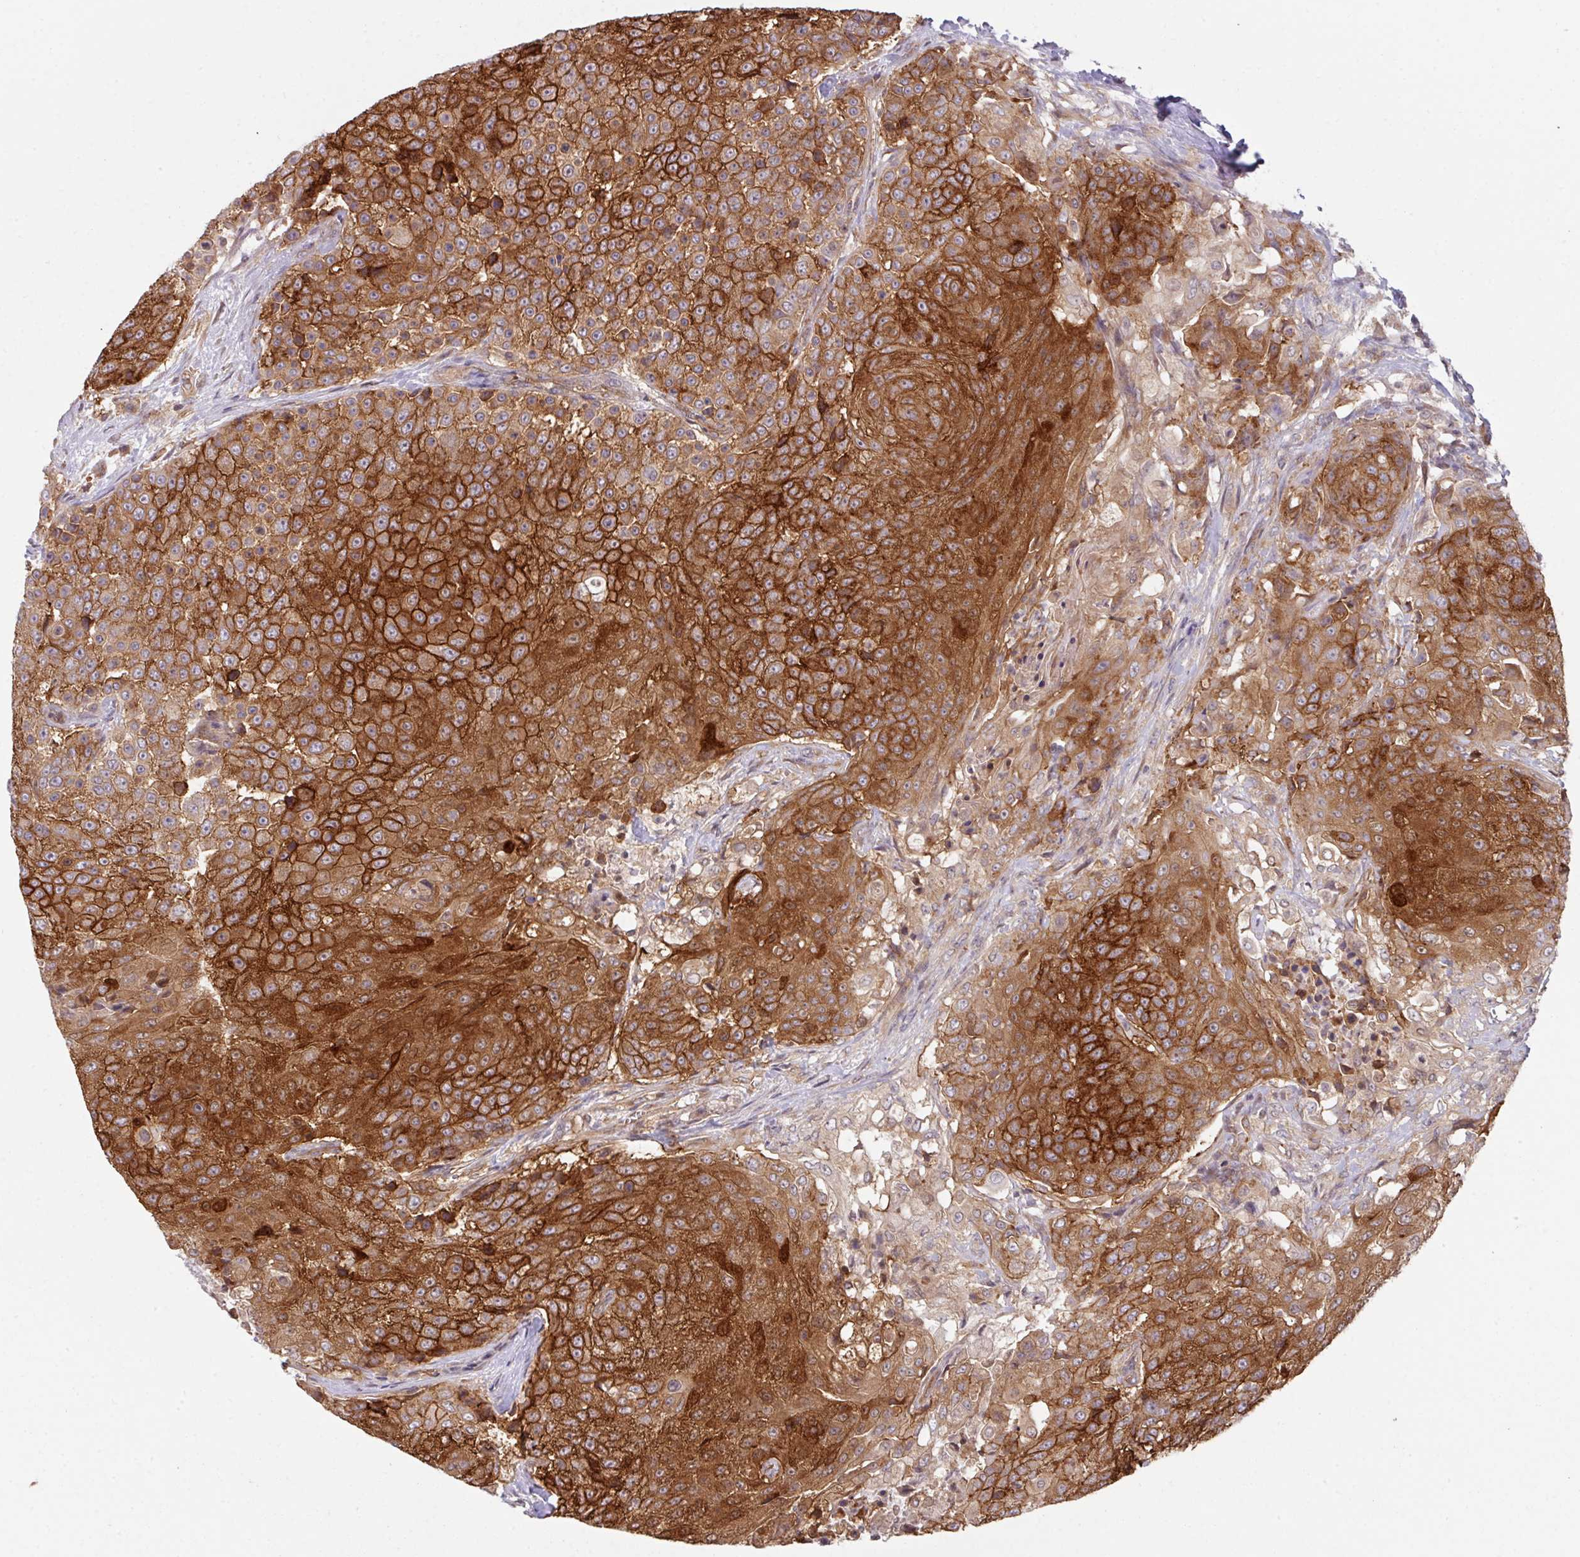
{"staining": {"intensity": "strong", "quantity": ">75%", "location": "cytoplasmic/membranous"}, "tissue": "urothelial cancer", "cell_type": "Tumor cells", "image_type": "cancer", "snomed": [{"axis": "morphology", "description": "Urothelial carcinoma, High grade"}, {"axis": "topography", "description": "Urinary bladder"}], "caption": "Urothelial cancer stained with a protein marker demonstrates strong staining in tumor cells.", "gene": "CYFIP2", "patient": {"sex": "female", "age": 63}}